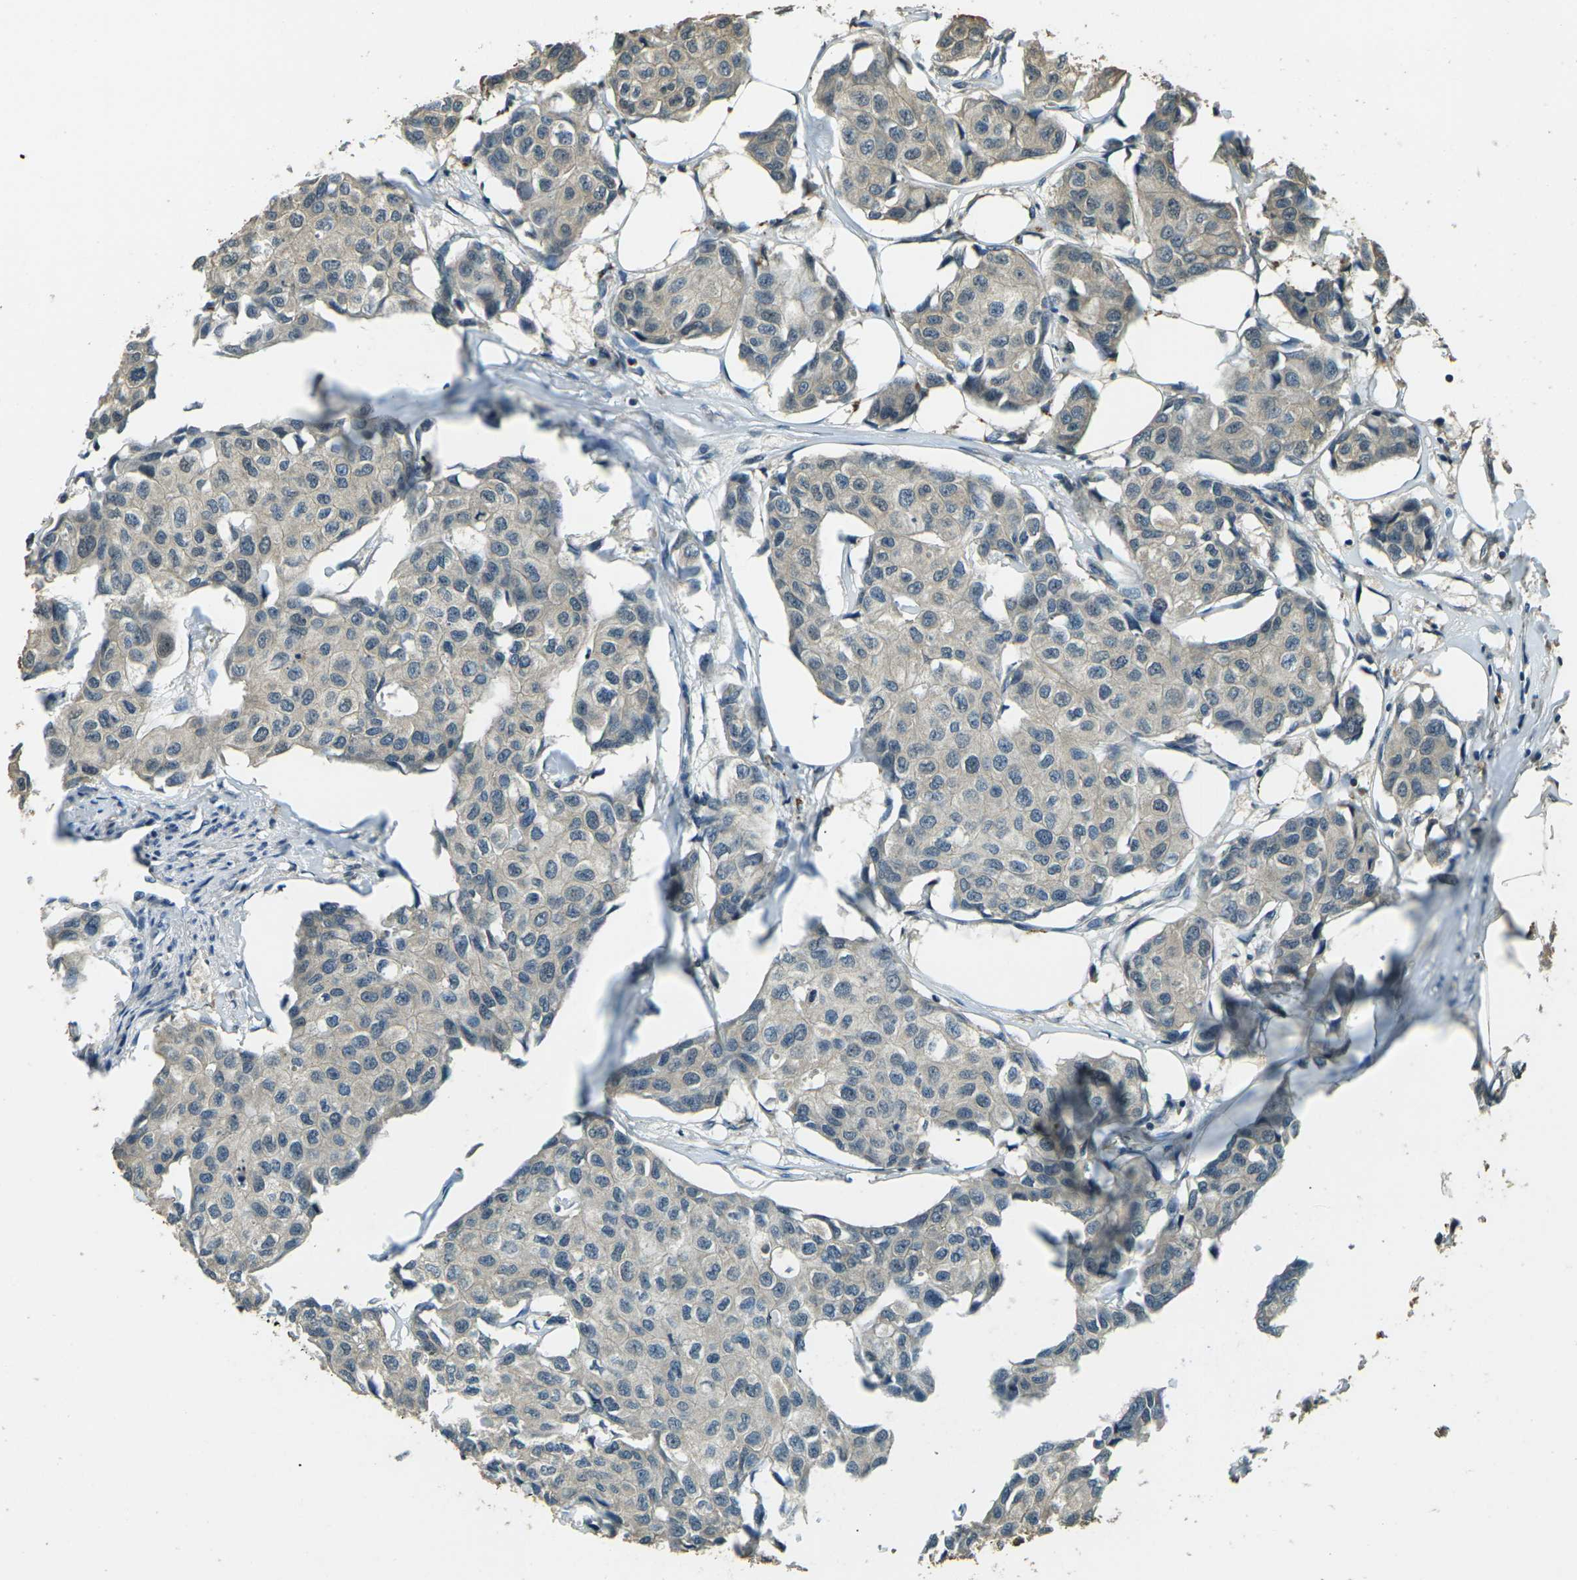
{"staining": {"intensity": "weak", "quantity": ">75%", "location": "cytoplasmic/membranous"}, "tissue": "breast cancer", "cell_type": "Tumor cells", "image_type": "cancer", "snomed": [{"axis": "morphology", "description": "Duct carcinoma"}, {"axis": "topography", "description": "Breast"}], "caption": "Immunohistochemical staining of human infiltrating ductal carcinoma (breast) demonstrates low levels of weak cytoplasmic/membranous protein expression in about >75% of tumor cells.", "gene": "TOR1A", "patient": {"sex": "female", "age": 80}}